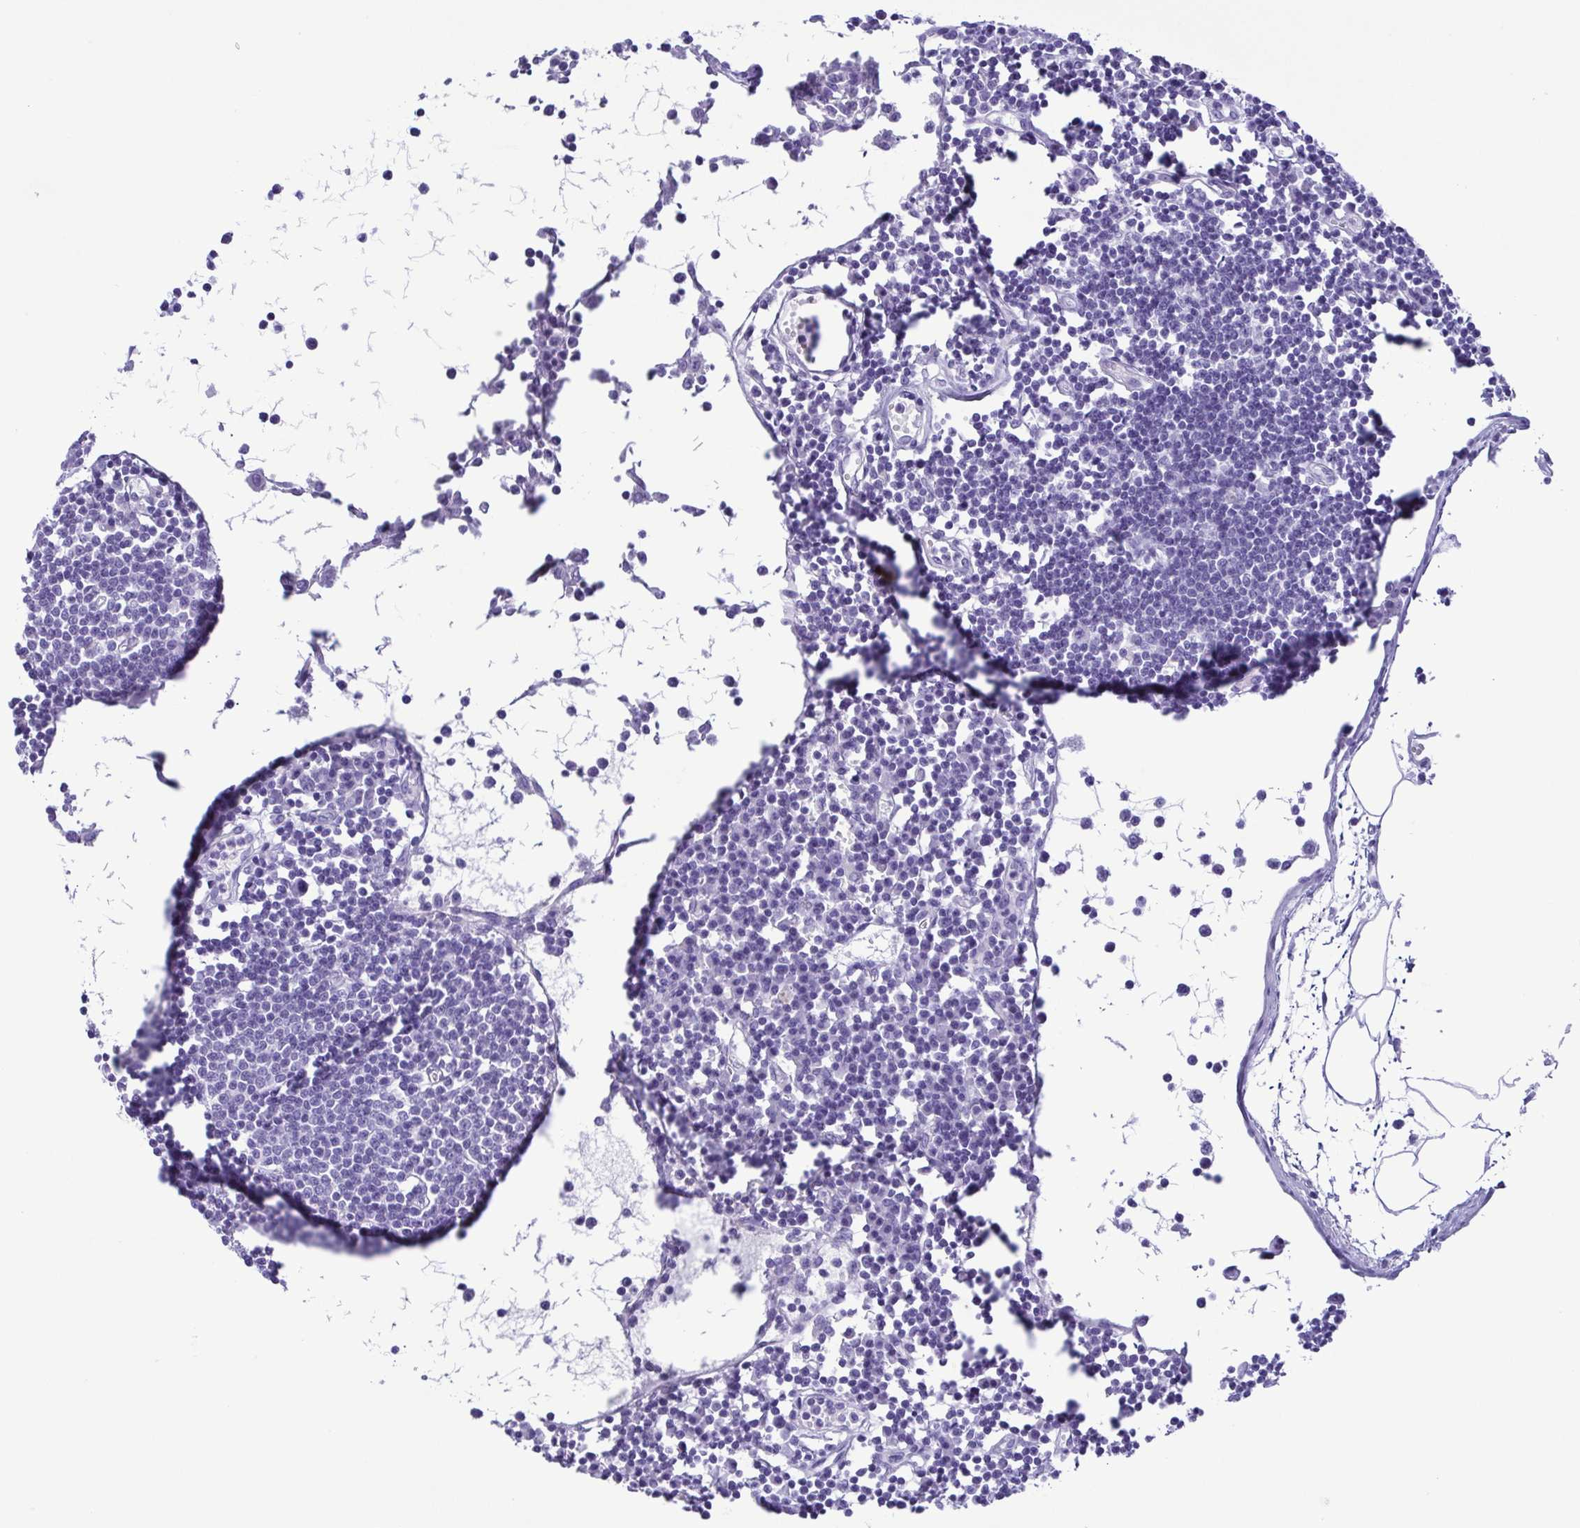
{"staining": {"intensity": "negative", "quantity": "none", "location": "none"}, "tissue": "lymph node", "cell_type": "Germinal center cells", "image_type": "normal", "snomed": [{"axis": "morphology", "description": "Normal tissue, NOS"}, {"axis": "topography", "description": "Lymph node"}], "caption": "IHC histopathology image of benign lymph node stained for a protein (brown), which reveals no staining in germinal center cells. (DAB IHC with hematoxylin counter stain).", "gene": "OVGP1", "patient": {"sex": "female", "age": 78}}